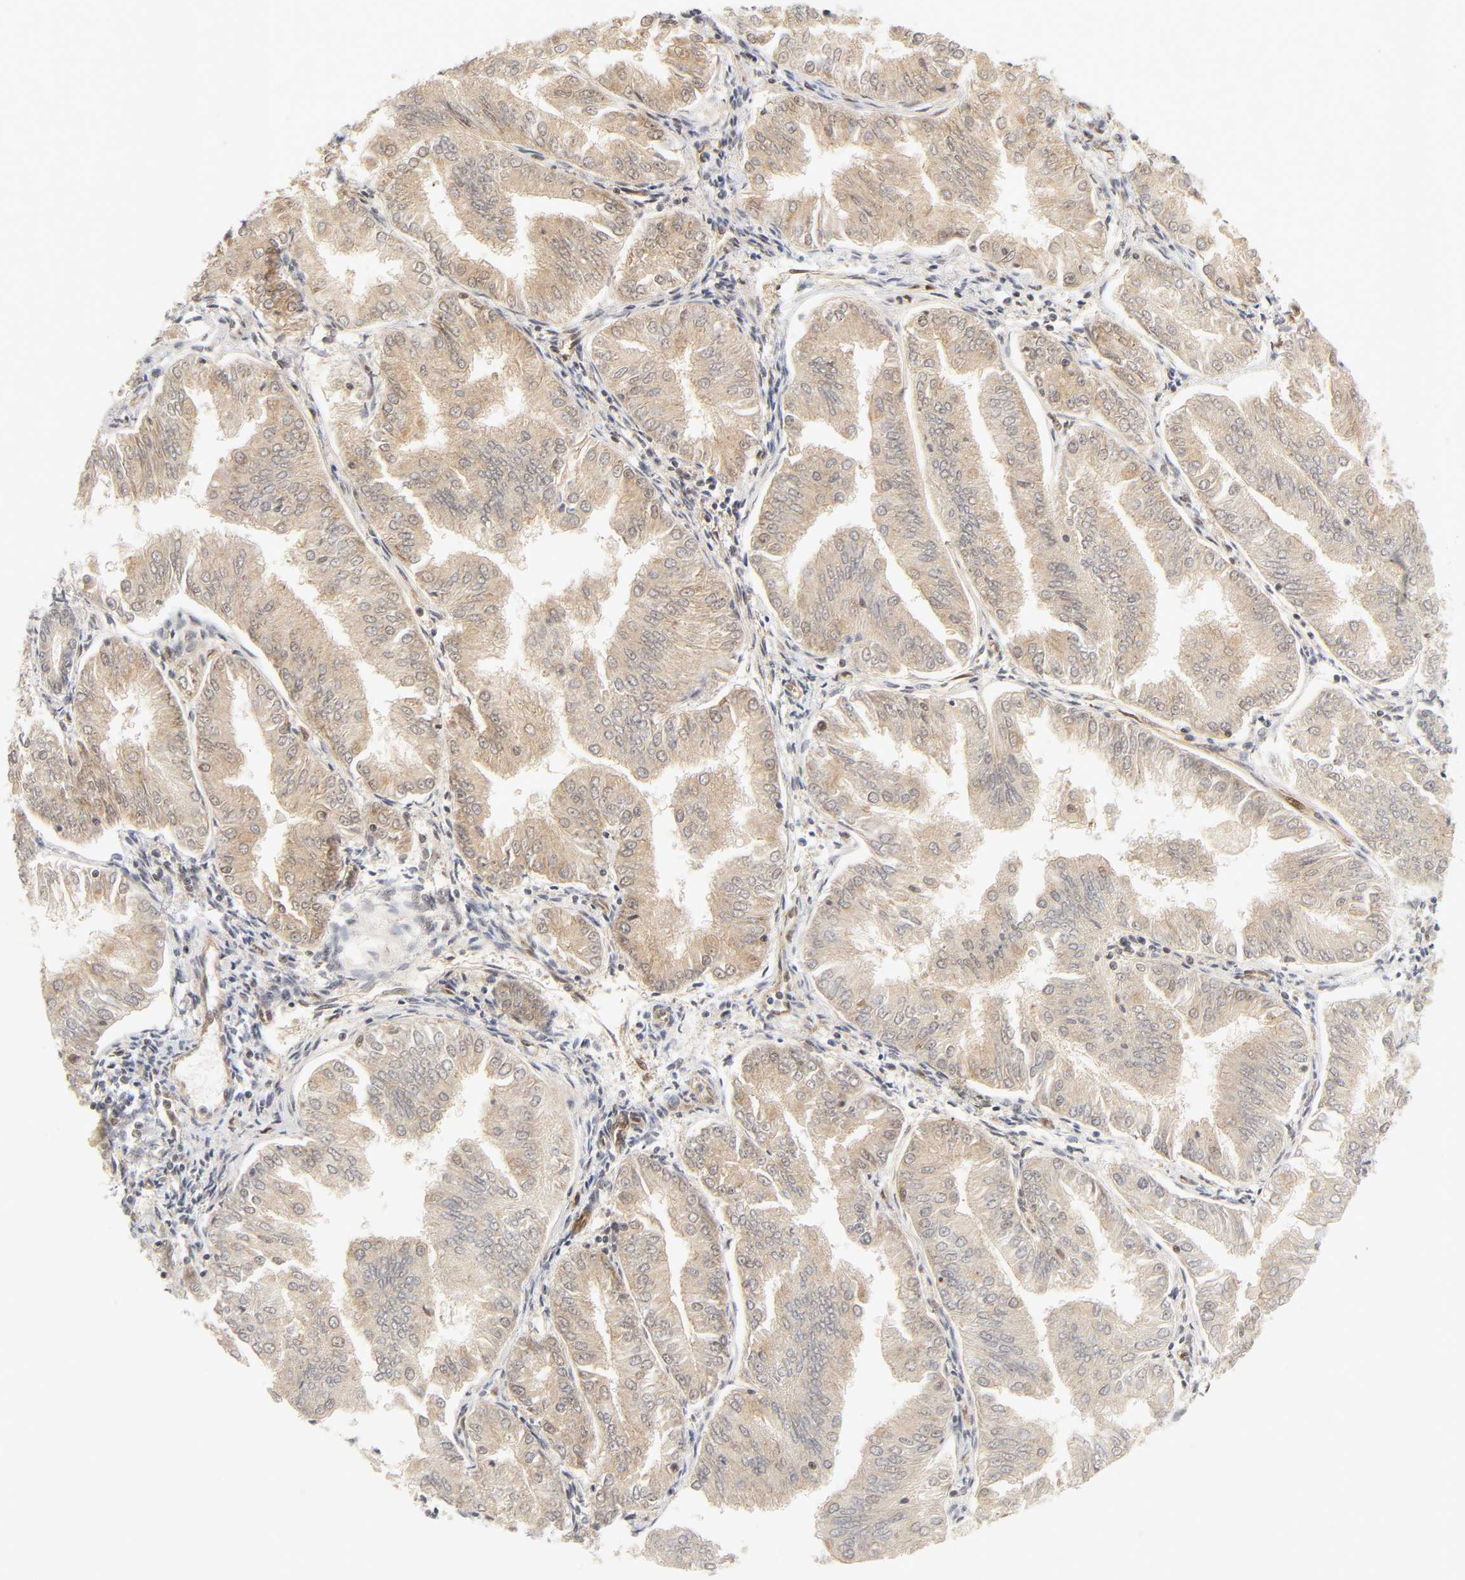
{"staining": {"intensity": "weak", "quantity": ">75%", "location": "cytoplasmic/membranous,nuclear"}, "tissue": "endometrial cancer", "cell_type": "Tumor cells", "image_type": "cancer", "snomed": [{"axis": "morphology", "description": "Adenocarcinoma, NOS"}, {"axis": "topography", "description": "Endometrium"}], "caption": "Brown immunohistochemical staining in endometrial cancer demonstrates weak cytoplasmic/membranous and nuclear staining in approximately >75% of tumor cells. (DAB IHC, brown staining for protein, blue staining for nuclei).", "gene": "CDC37", "patient": {"sex": "female", "age": 53}}